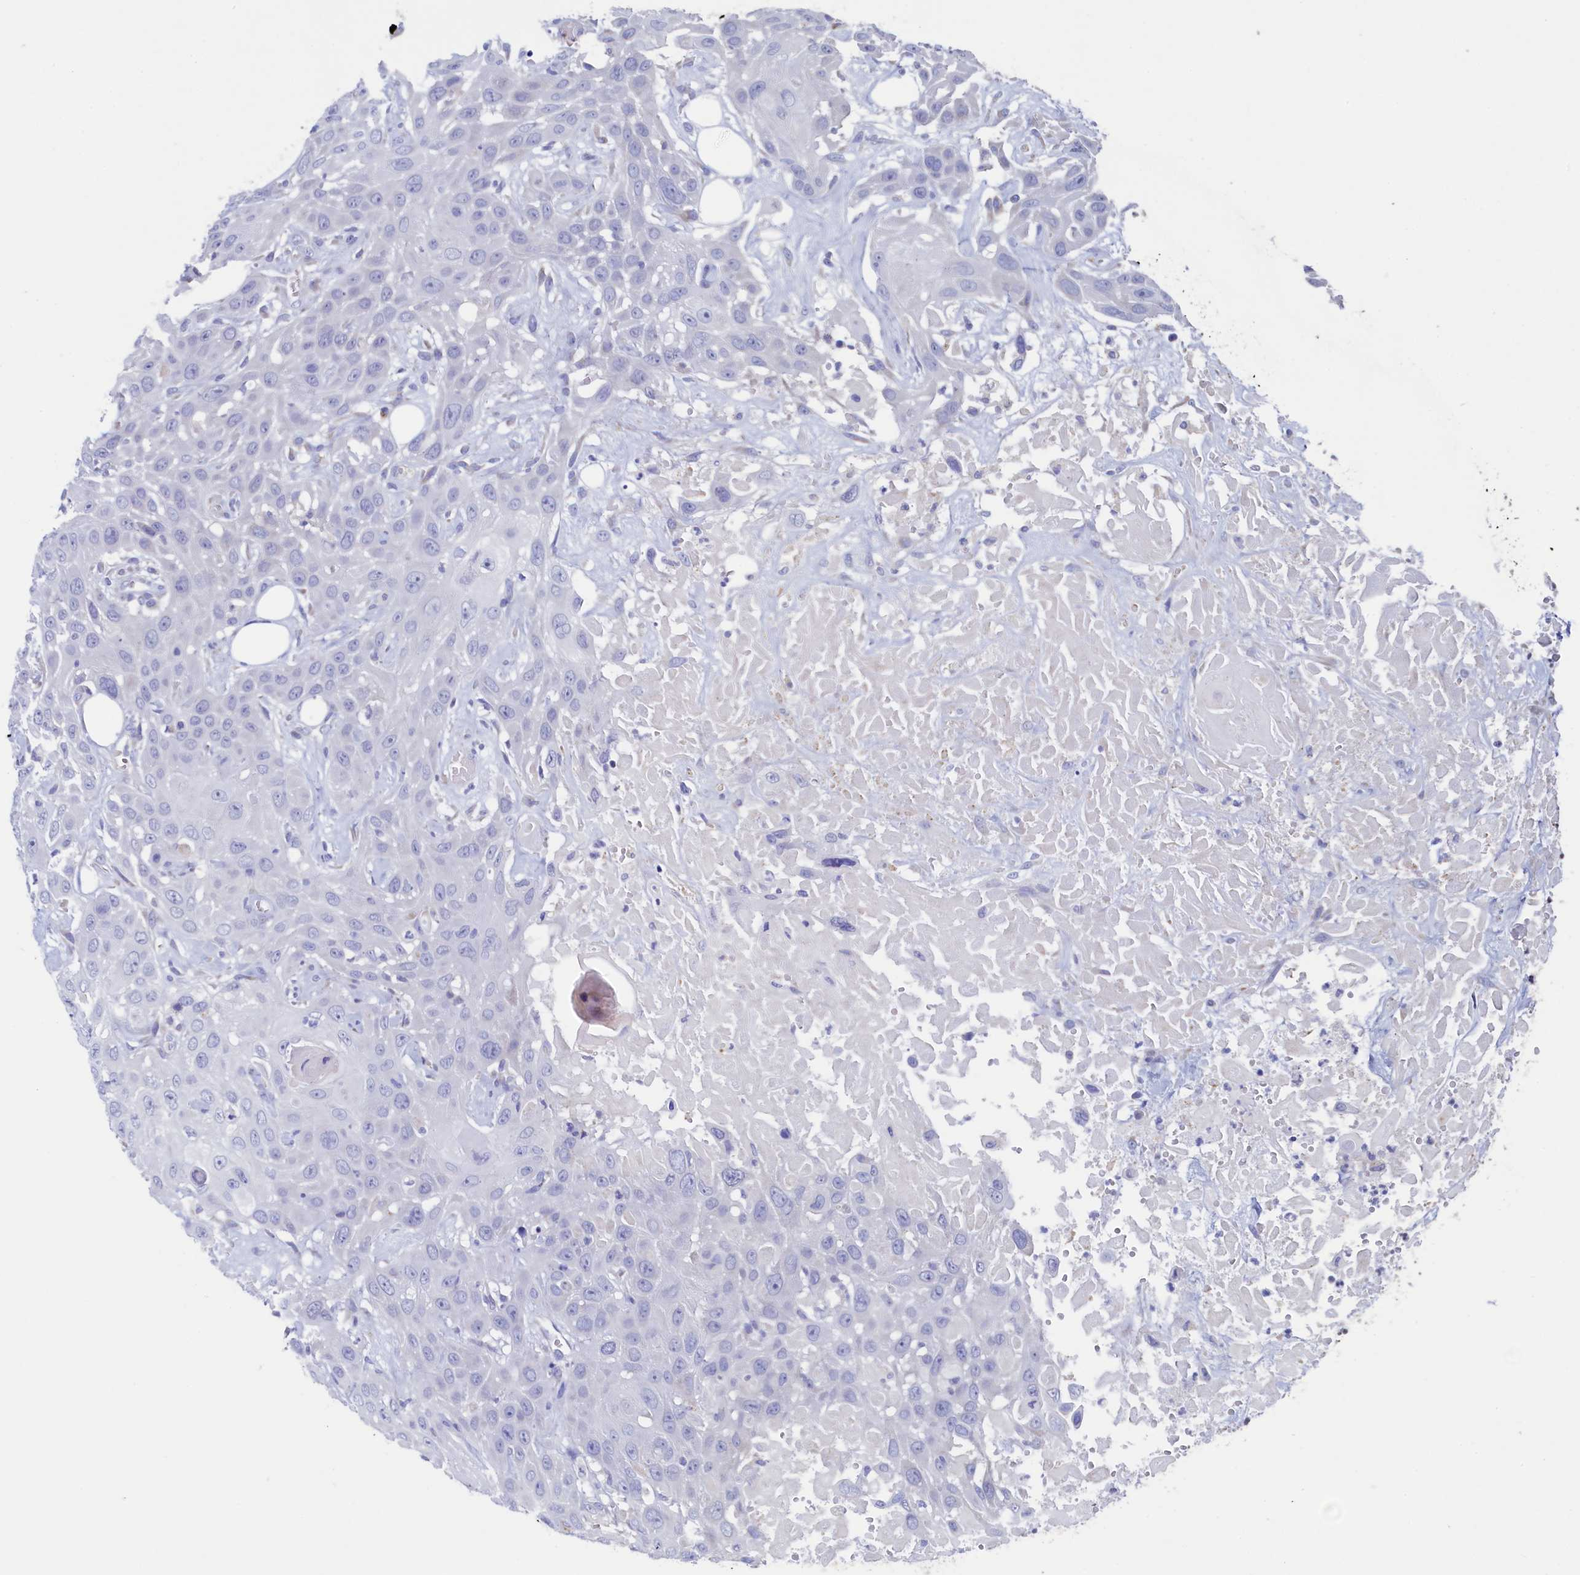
{"staining": {"intensity": "negative", "quantity": "none", "location": "none"}, "tissue": "head and neck cancer", "cell_type": "Tumor cells", "image_type": "cancer", "snomed": [{"axis": "morphology", "description": "Squamous cell carcinoma, NOS"}, {"axis": "topography", "description": "Head-Neck"}], "caption": "A micrograph of head and neck cancer (squamous cell carcinoma) stained for a protein displays no brown staining in tumor cells. (Brightfield microscopy of DAB IHC at high magnification).", "gene": "CBLIF", "patient": {"sex": "male", "age": 81}}